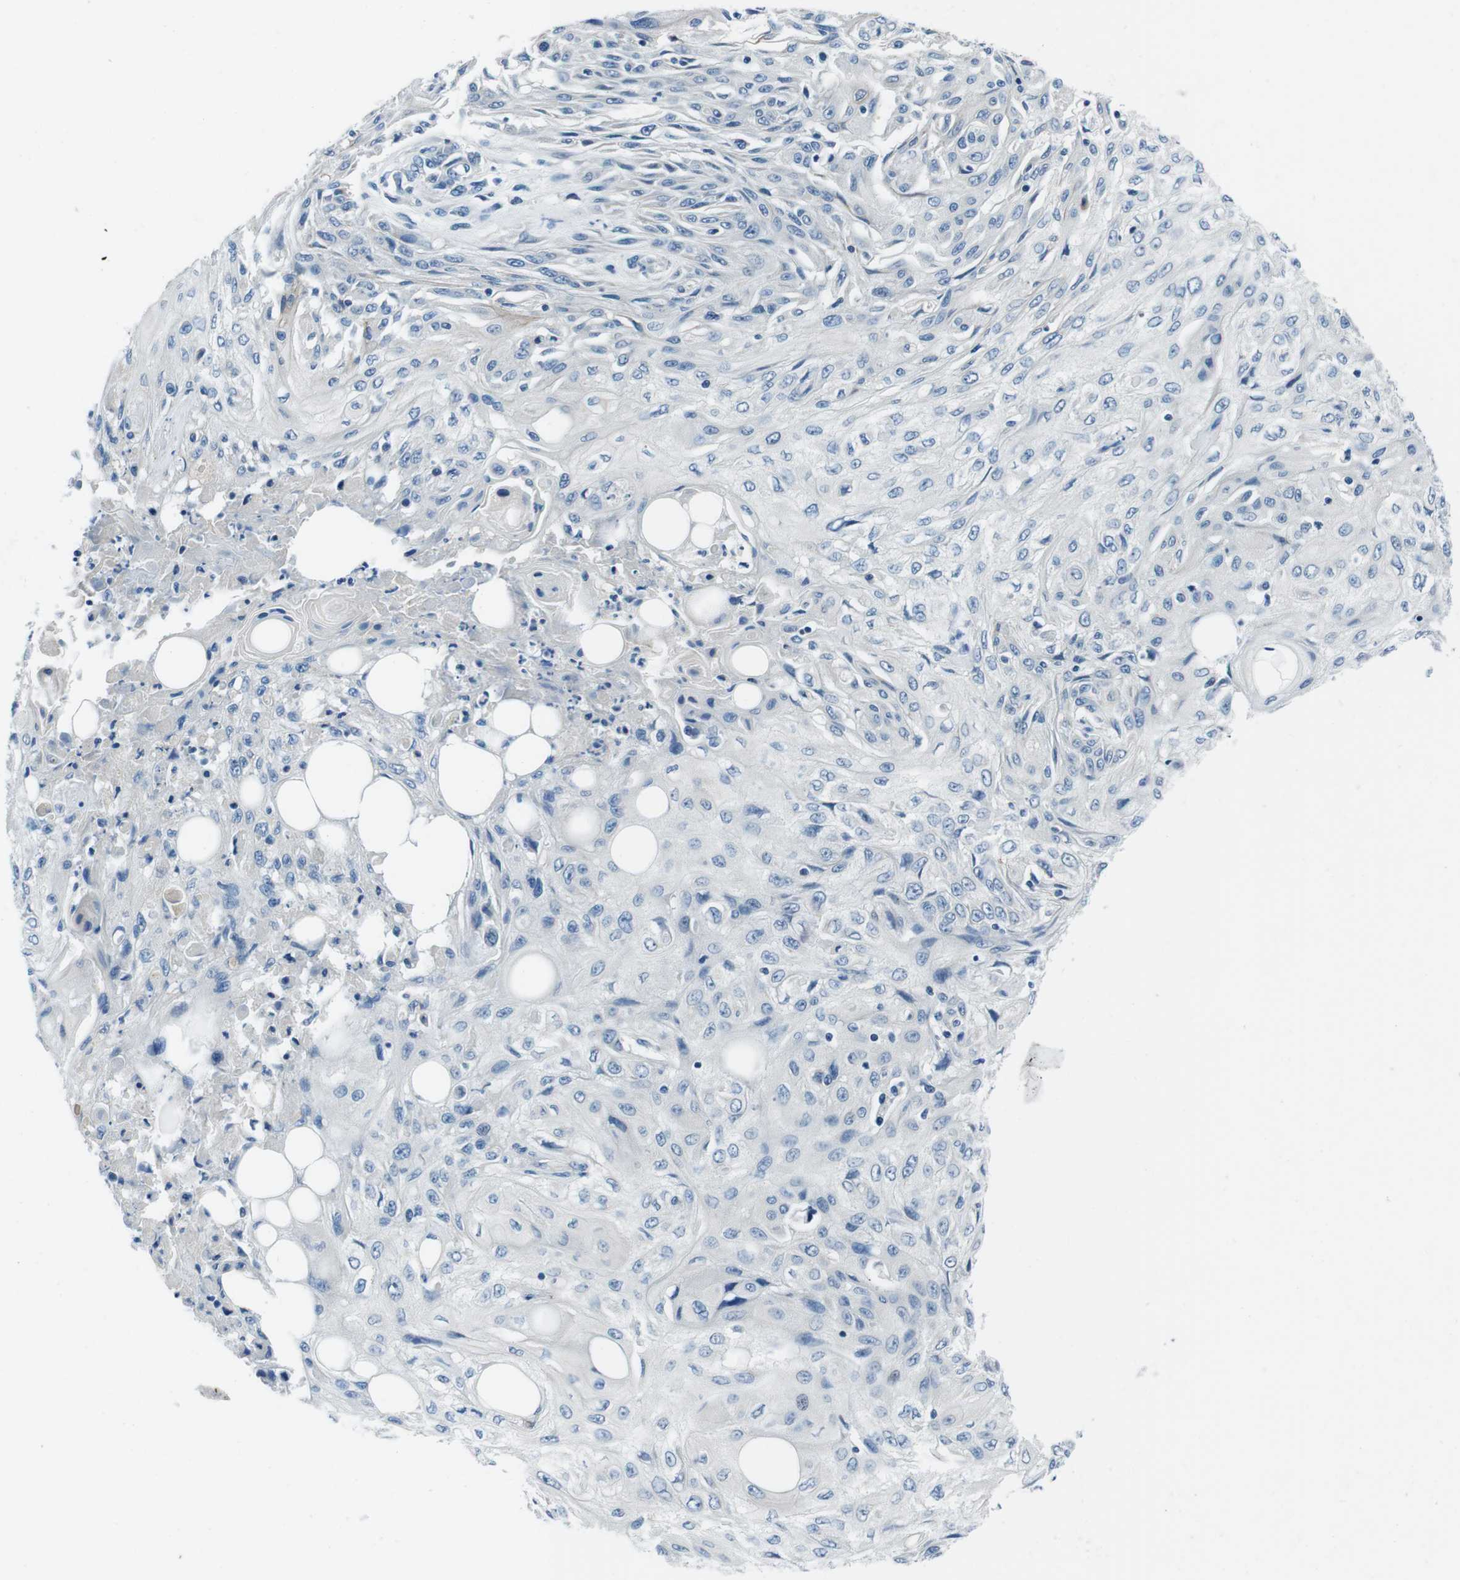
{"staining": {"intensity": "negative", "quantity": "none", "location": "none"}, "tissue": "skin cancer", "cell_type": "Tumor cells", "image_type": "cancer", "snomed": [{"axis": "morphology", "description": "Squamous cell carcinoma, NOS"}, {"axis": "topography", "description": "Skin"}], "caption": "High power microscopy micrograph of an immunohistochemistry (IHC) micrograph of skin cancer (squamous cell carcinoma), revealing no significant staining in tumor cells.", "gene": "CASQ1", "patient": {"sex": "male", "age": 75}}